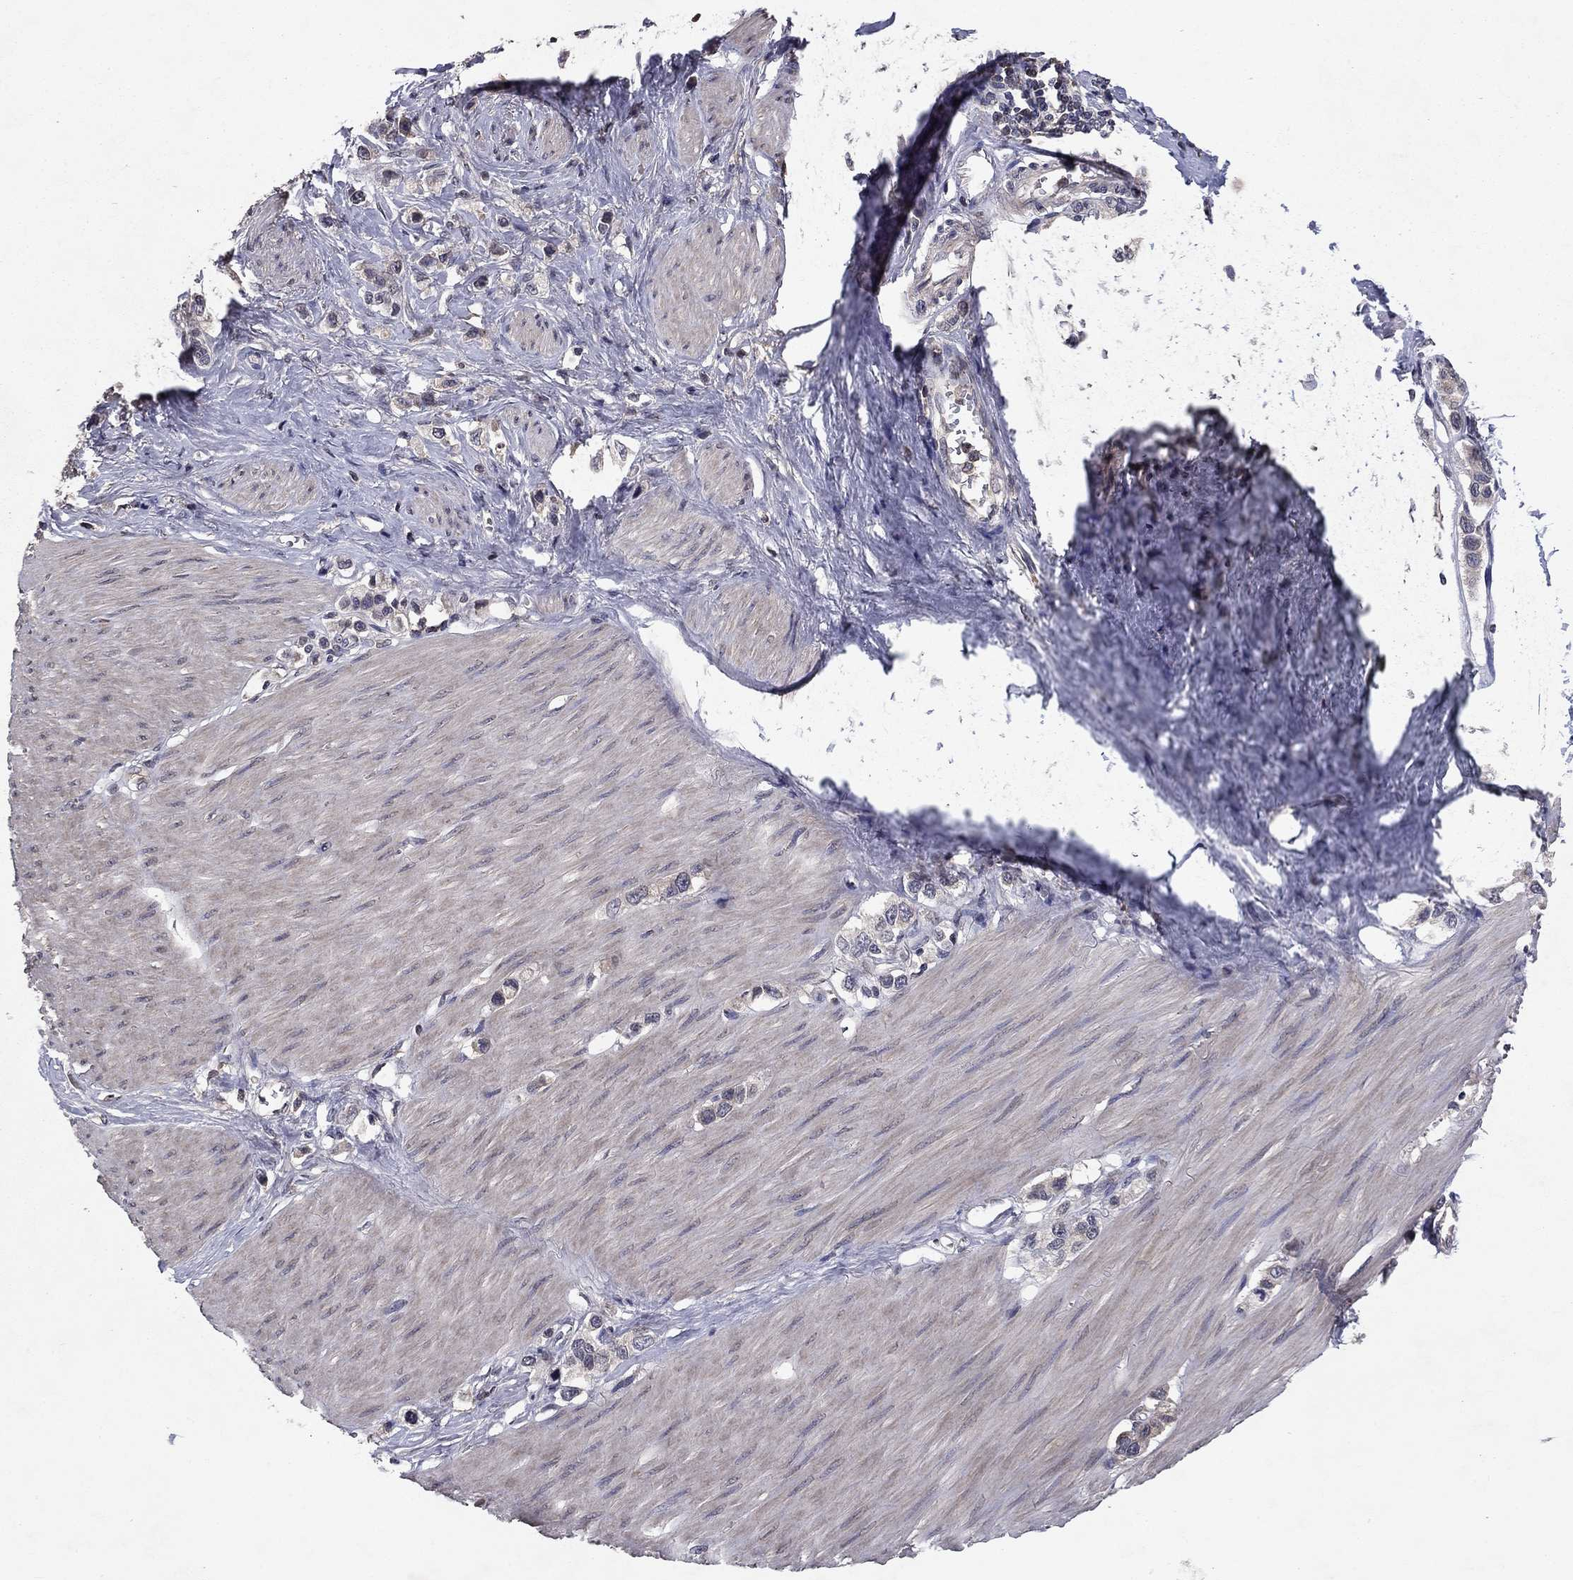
{"staining": {"intensity": "weak", "quantity": "<25%", "location": "cytoplasmic/membranous"}, "tissue": "stomach cancer", "cell_type": "Tumor cells", "image_type": "cancer", "snomed": [{"axis": "morphology", "description": "Normal tissue, NOS"}, {"axis": "morphology", "description": "Adenocarcinoma, NOS"}, {"axis": "morphology", "description": "Adenocarcinoma, High grade"}, {"axis": "topography", "description": "Stomach, upper"}, {"axis": "topography", "description": "Stomach"}], "caption": "IHC micrograph of neoplastic tissue: human stomach adenocarcinoma stained with DAB (3,3'-diaminobenzidine) shows no significant protein expression in tumor cells. The staining was performed using DAB to visualize the protein expression in brown, while the nuclei were stained in blue with hematoxylin (Magnification: 20x).", "gene": "PROS1", "patient": {"sex": "female", "age": 65}}